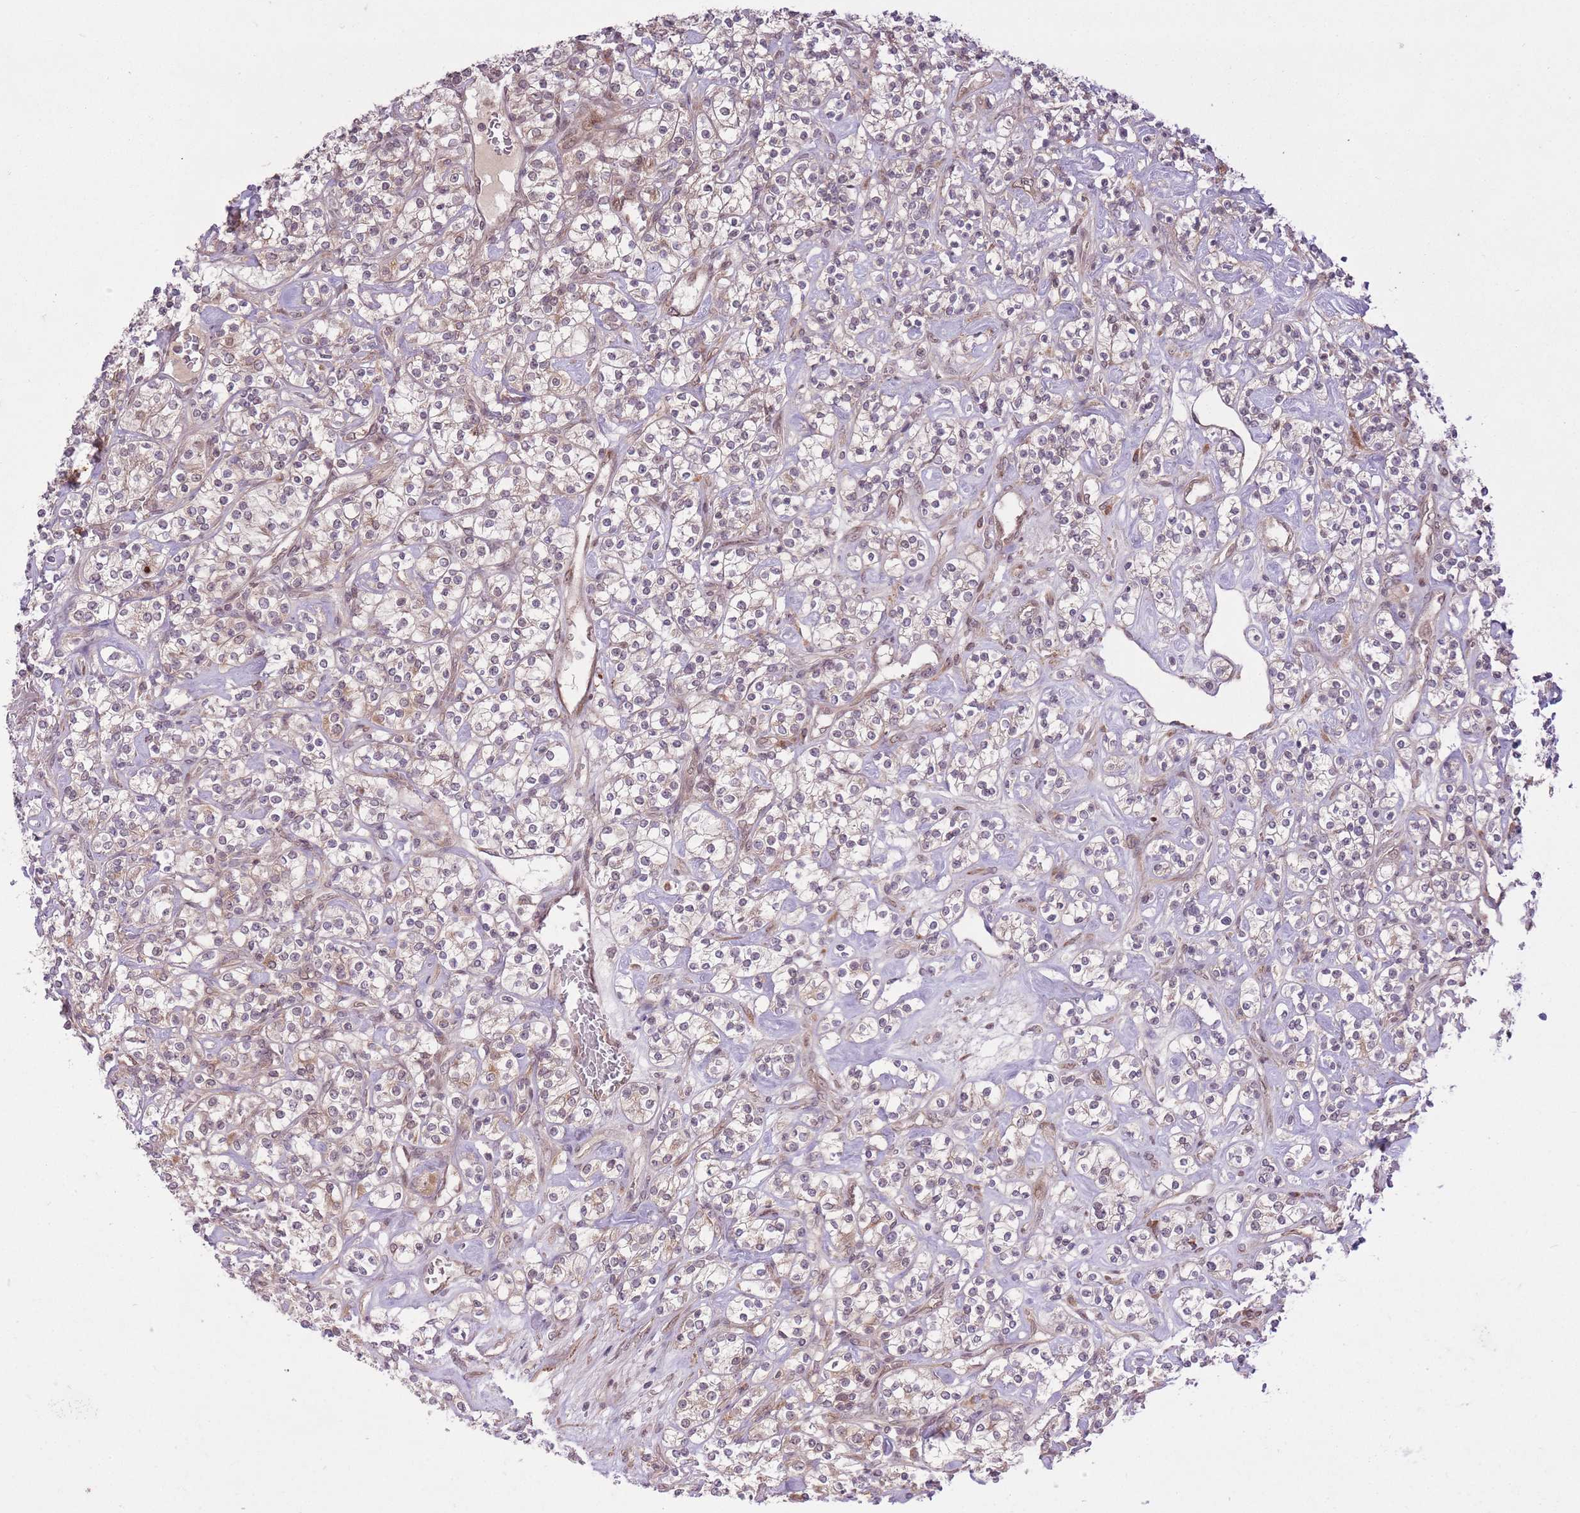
{"staining": {"intensity": "weak", "quantity": "25%-75%", "location": "cytoplasmic/membranous,nuclear"}, "tissue": "renal cancer", "cell_type": "Tumor cells", "image_type": "cancer", "snomed": [{"axis": "morphology", "description": "Adenocarcinoma, NOS"}, {"axis": "topography", "description": "Kidney"}], "caption": "Weak cytoplasmic/membranous and nuclear positivity is identified in approximately 25%-75% of tumor cells in renal cancer. (DAB (3,3'-diaminobenzidine) = brown stain, brightfield microscopy at high magnification).", "gene": "ZNF391", "patient": {"sex": "male", "age": 77}}